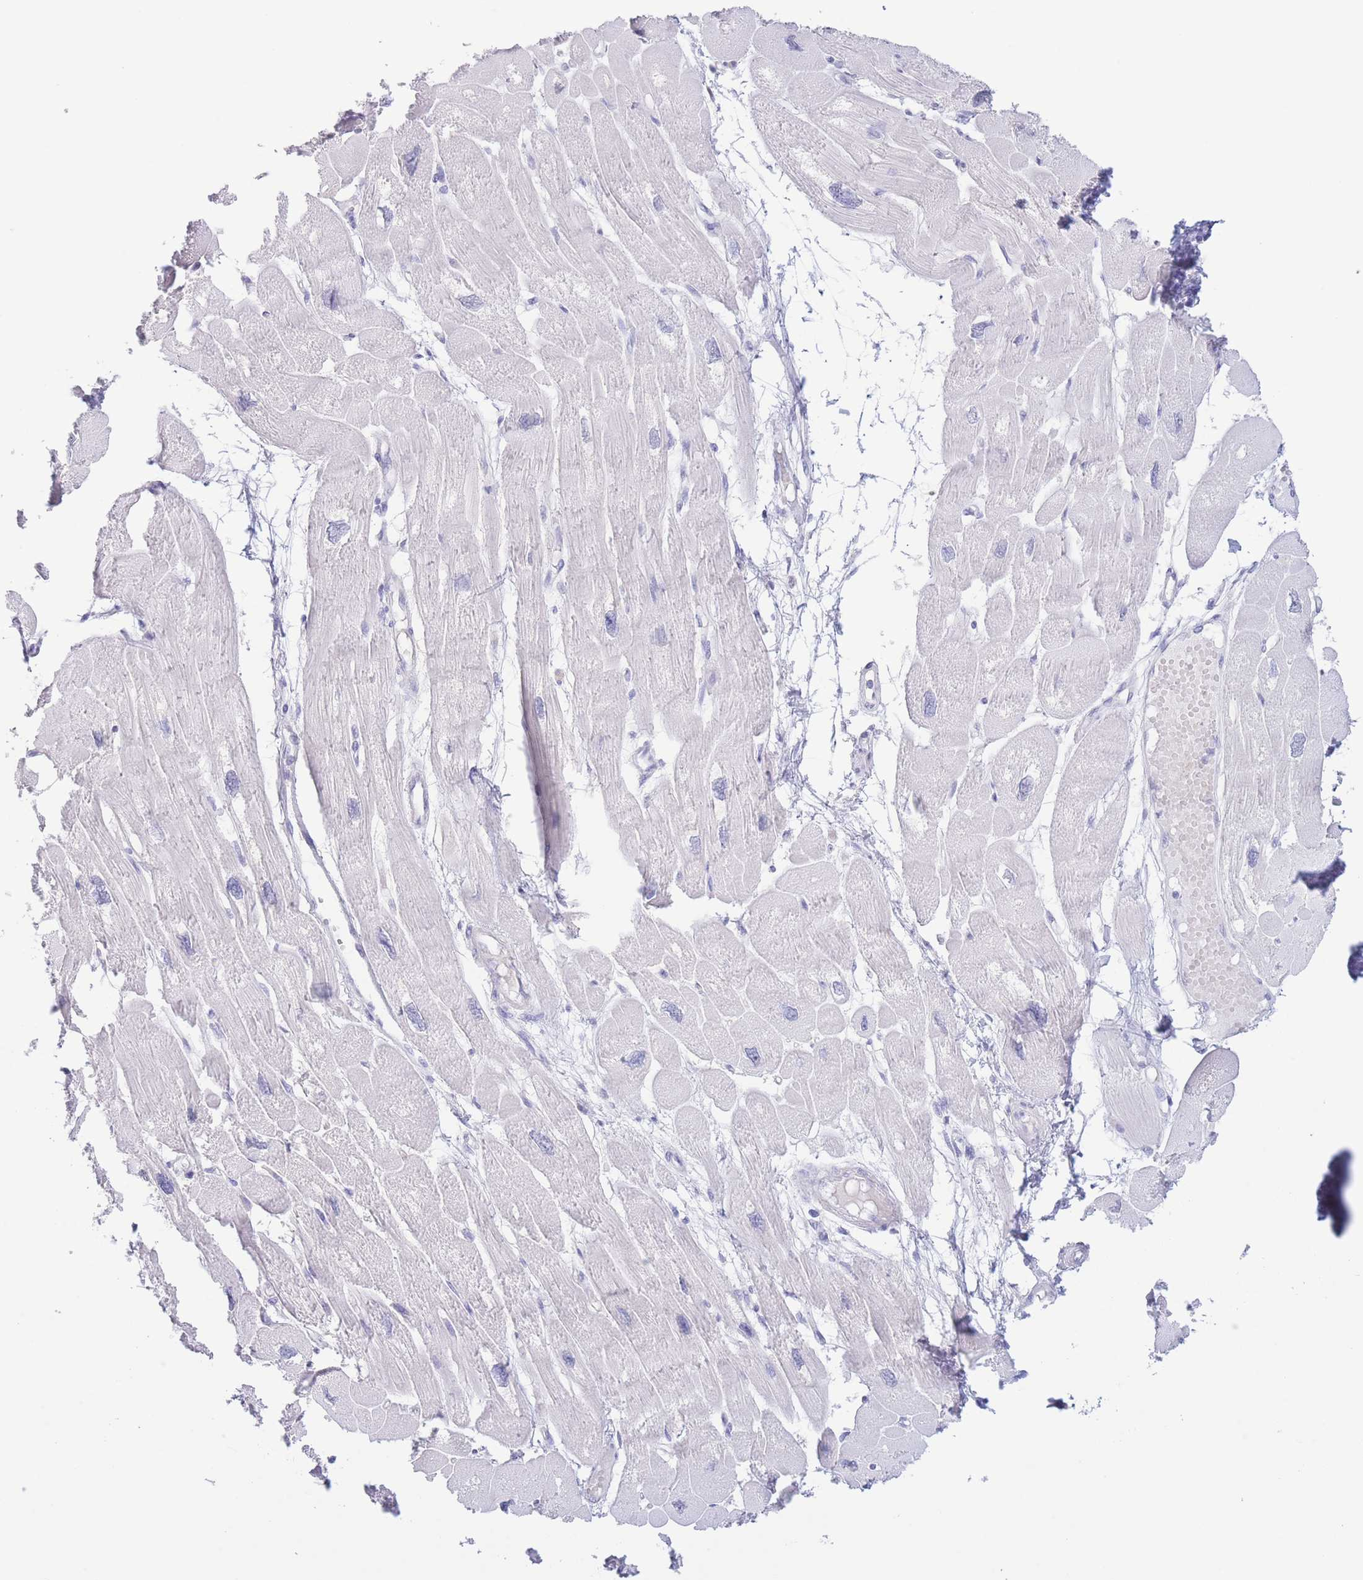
{"staining": {"intensity": "negative", "quantity": "none", "location": "none"}, "tissue": "heart muscle", "cell_type": "Cardiomyocytes", "image_type": "normal", "snomed": [{"axis": "morphology", "description": "Normal tissue, NOS"}, {"axis": "topography", "description": "Heart"}], "caption": "The immunohistochemistry photomicrograph has no significant positivity in cardiomyocytes of heart muscle. (DAB immunohistochemistry (IHC), high magnification).", "gene": "PKLR", "patient": {"sex": "male", "age": 42}}